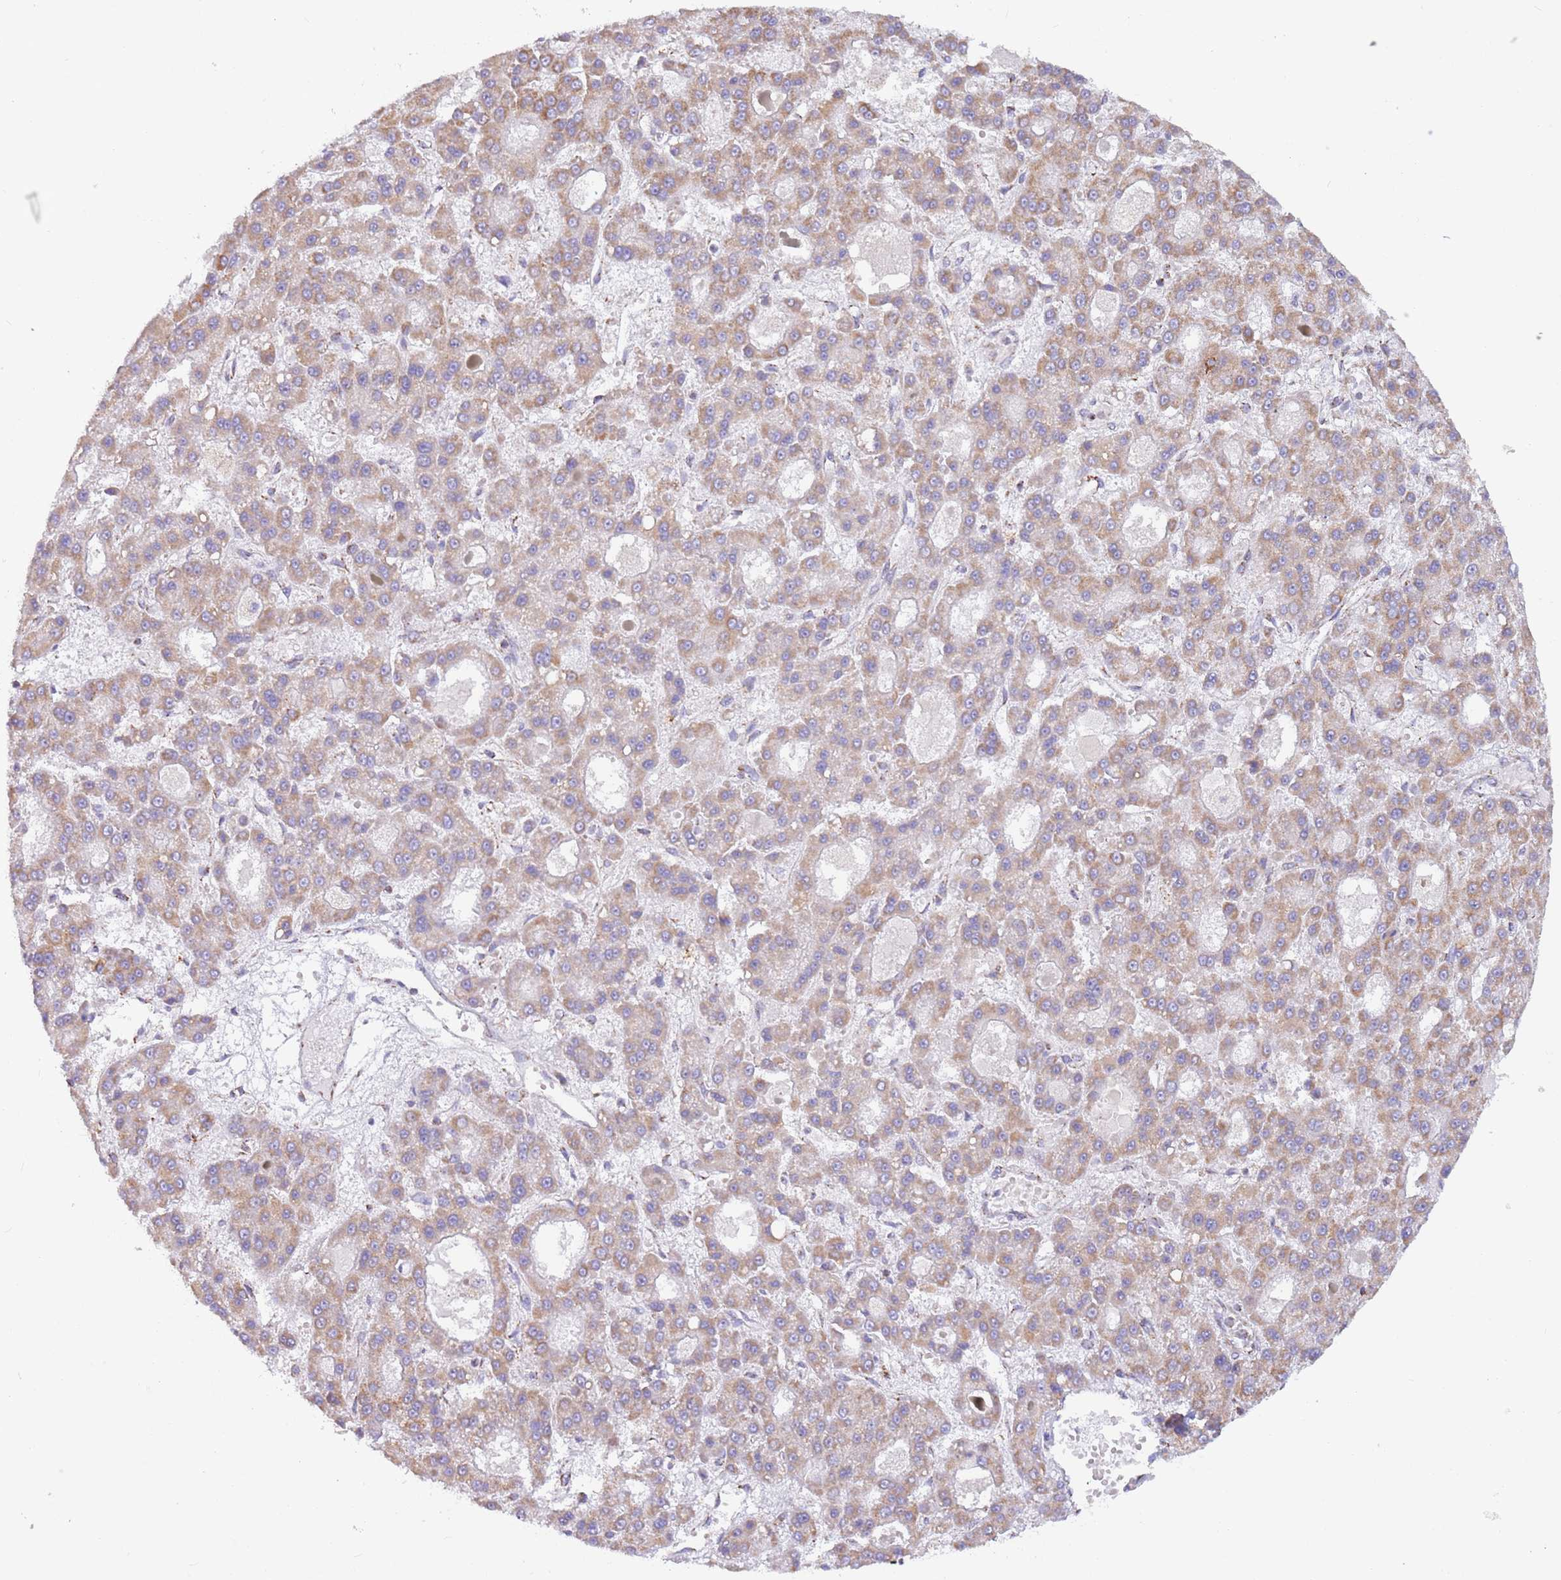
{"staining": {"intensity": "moderate", "quantity": ">75%", "location": "cytoplasmic/membranous"}, "tissue": "liver cancer", "cell_type": "Tumor cells", "image_type": "cancer", "snomed": [{"axis": "morphology", "description": "Carcinoma, Hepatocellular, NOS"}, {"axis": "topography", "description": "Liver"}], "caption": "Liver hepatocellular carcinoma tissue demonstrates moderate cytoplasmic/membranous staining in approximately >75% of tumor cells, visualized by immunohistochemistry. (DAB = brown stain, brightfield microscopy at high magnification).", "gene": "LHX6", "patient": {"sex": "male", "age": 70}}